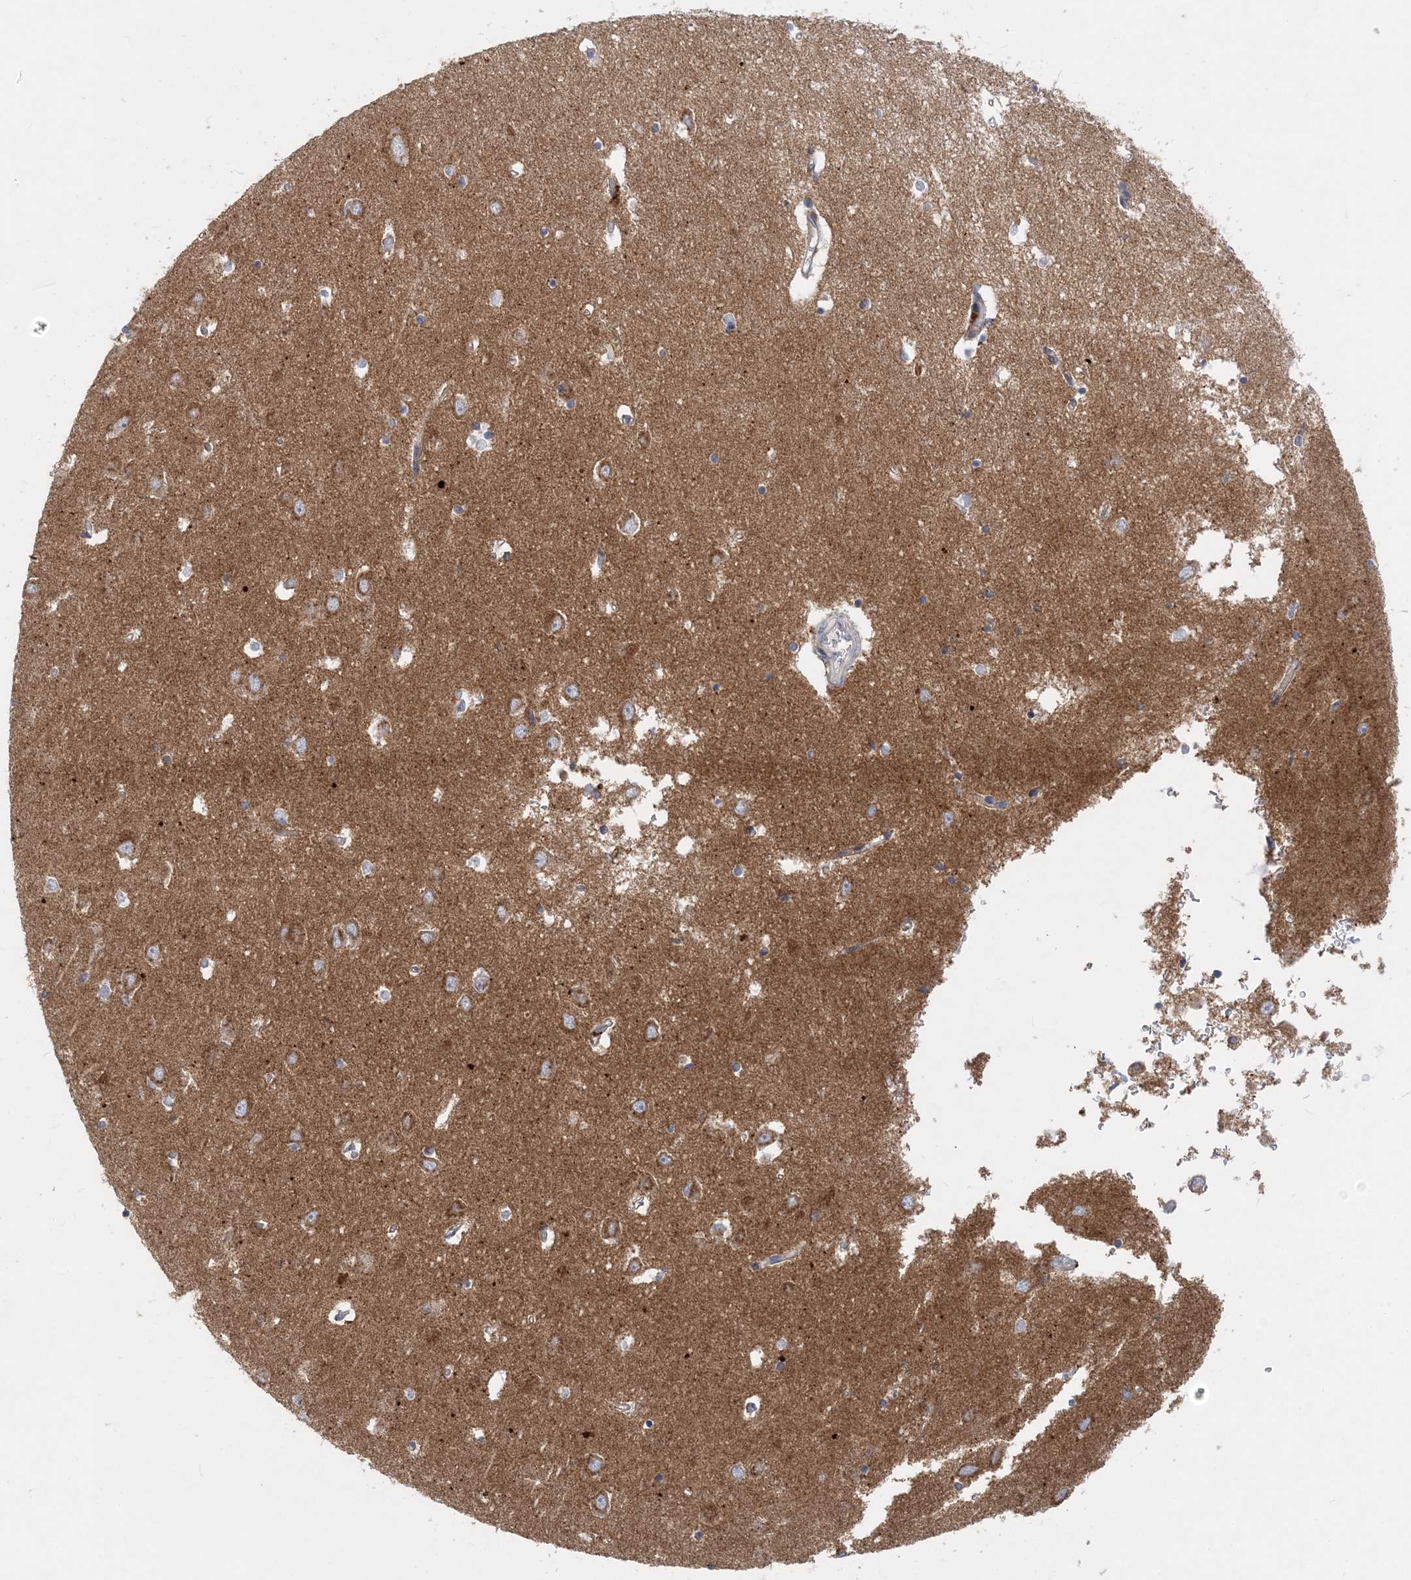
{"staining": {"intensity": "weak", "quantity": "<25%", "location": "cytoplasmic/membranous"}, "tissue": "hippocampus", "cell_type": "Glial cells", "image_type": "normal", "snomed": [{"axis": "morphology", "description": "Normal tissue, NOS"}, {"axis": "topography", "description": "Hippocampus"}], "caption": "The photomicrograph reveals no significant positivity in glial cells of hippocampus. Nuclei are stained in blue.", "gene": "GRINA", "patient": {"sex": "male", "age": 70}}